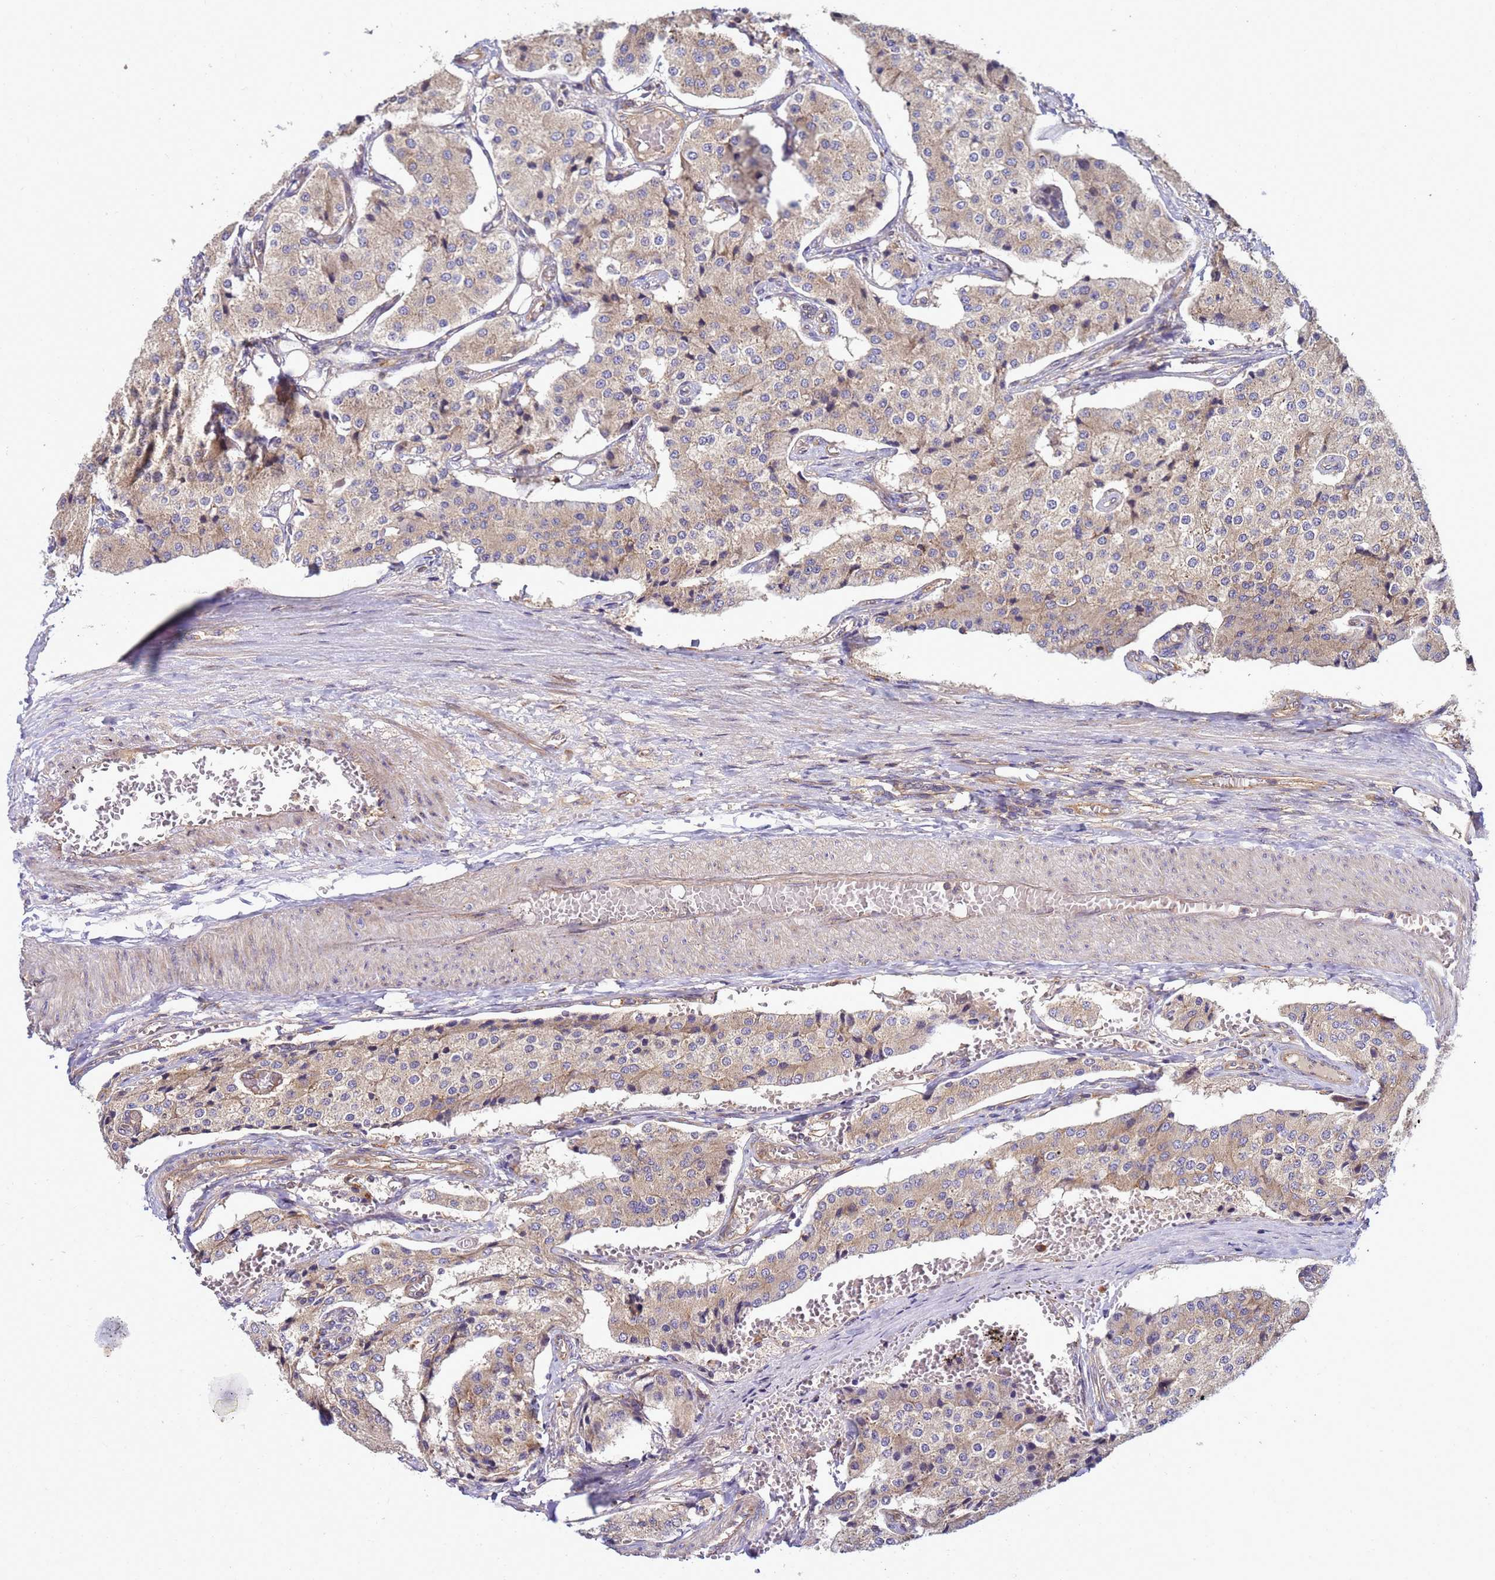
{"staining": {"intensity": "weak", "quantity": "25%-75%", "location": "cytoplasmic/membranous"}, "tissue": "carcinoid", "cell_type": "Tumor cells", "image_type": "cancer", "snomed": [{"axis": "morphology", "description": "Carcinoid, malignant, NOS"}, {"axis": "topography", "description": "Colon"}], "caption": "Weak cytoplasmic/membranous expression for a protein is present in about 25%-75% of tumor cells of carcinoid (malignant) using IHC.", "gene": "BECN1", "patient": {"sex": "female", "age": 52}}